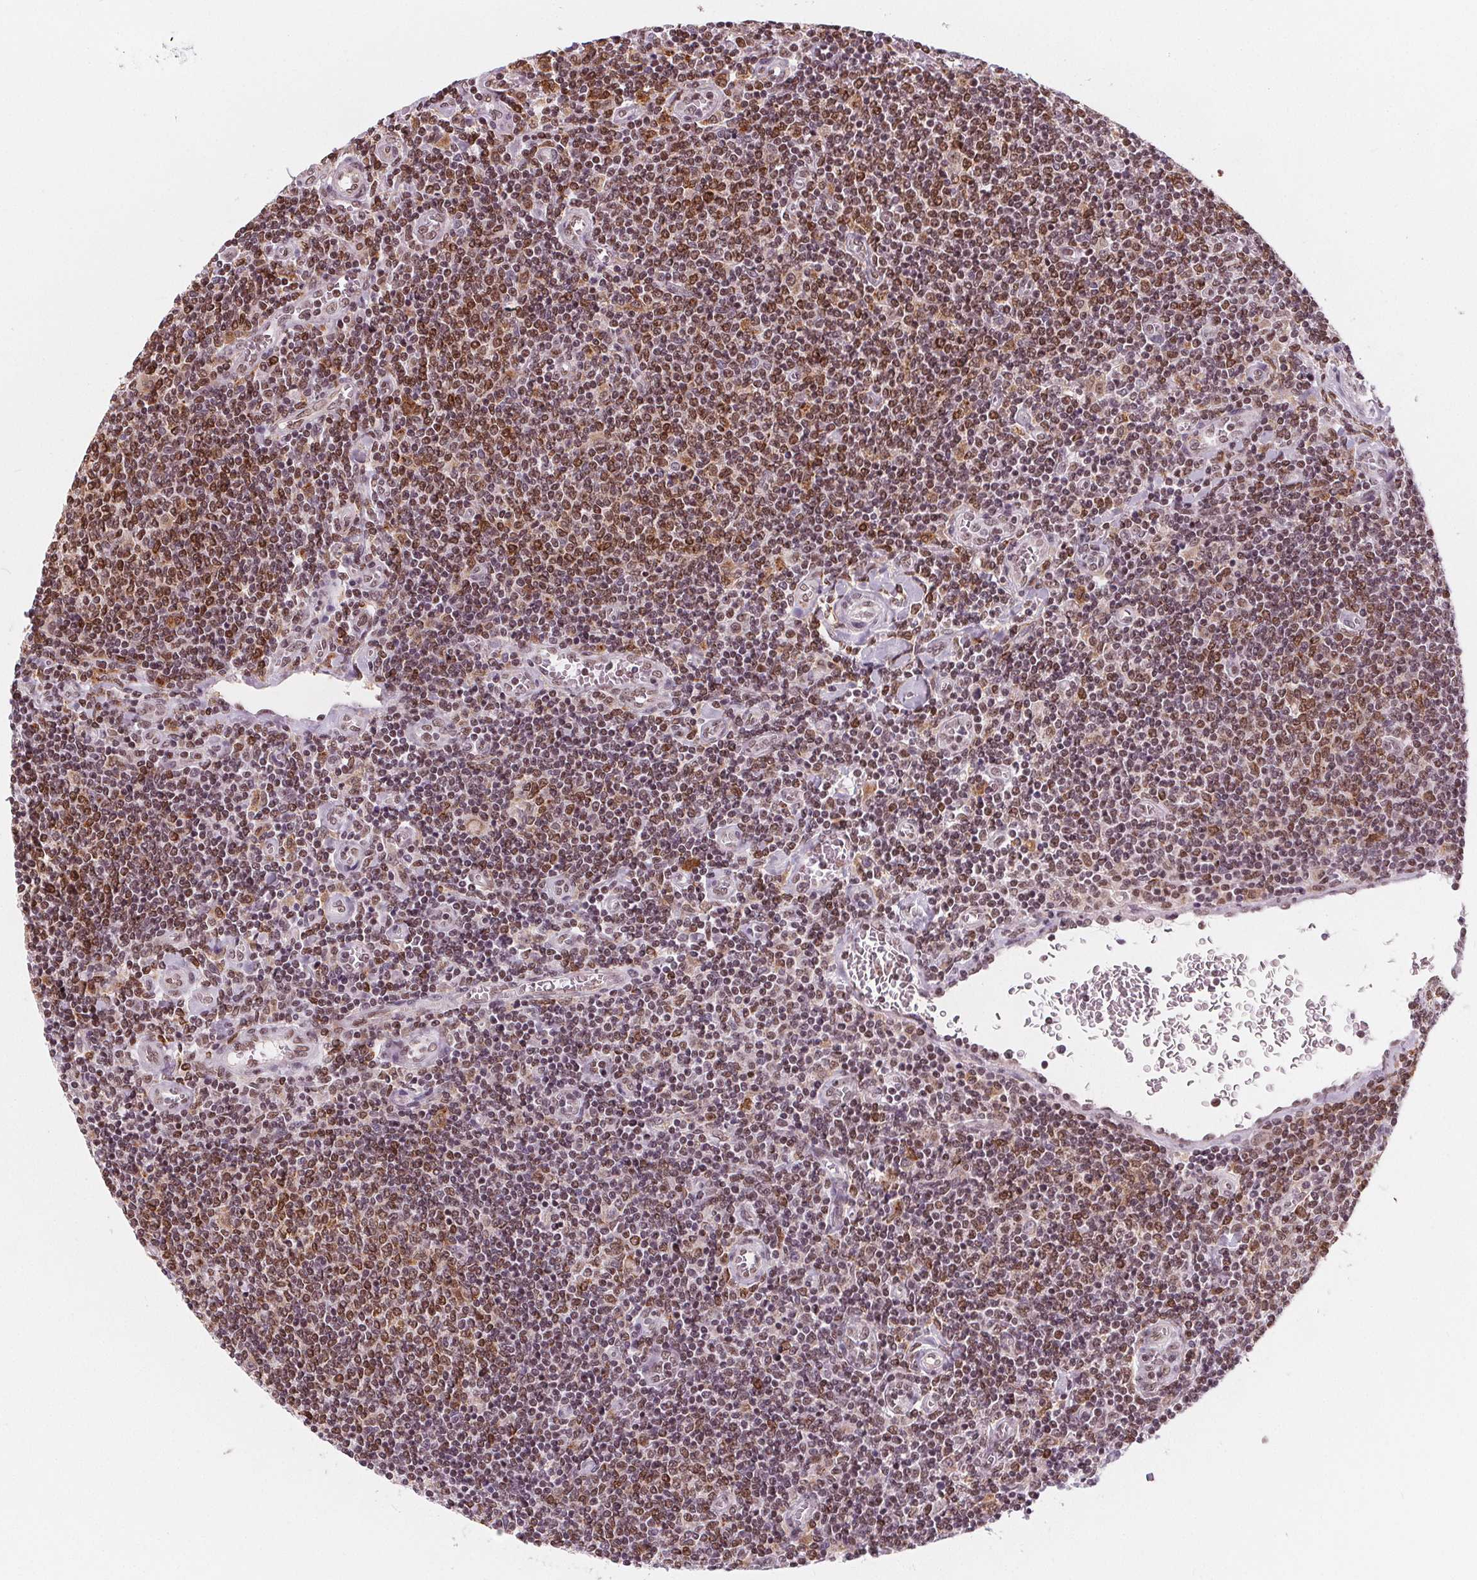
{"staining": {"intensity": "moderate", "quantity": "25%-75%", "location": "nuclear"}, "tissue": "lymphoma", "cell_type": "Tumor cells", "image_type": "cancer", "snomed": [{"axis": "morphology", "description": "Malignant lymphoma, non-Hodgkin's type, Low grade"}, {"axis": "topography", "description": "Lymph node"}], "caption": "Immunohistochemistry (IHC) image of human low-grade malignant lymphoma, non-Hodgkin's type stained for a protein (brown), which demonstrates medium levels of moderate nuclear staining in about 25%-75% of tumor cells.", "gene": "DPM2", "patient": {"sex": "male", "age": 52}}